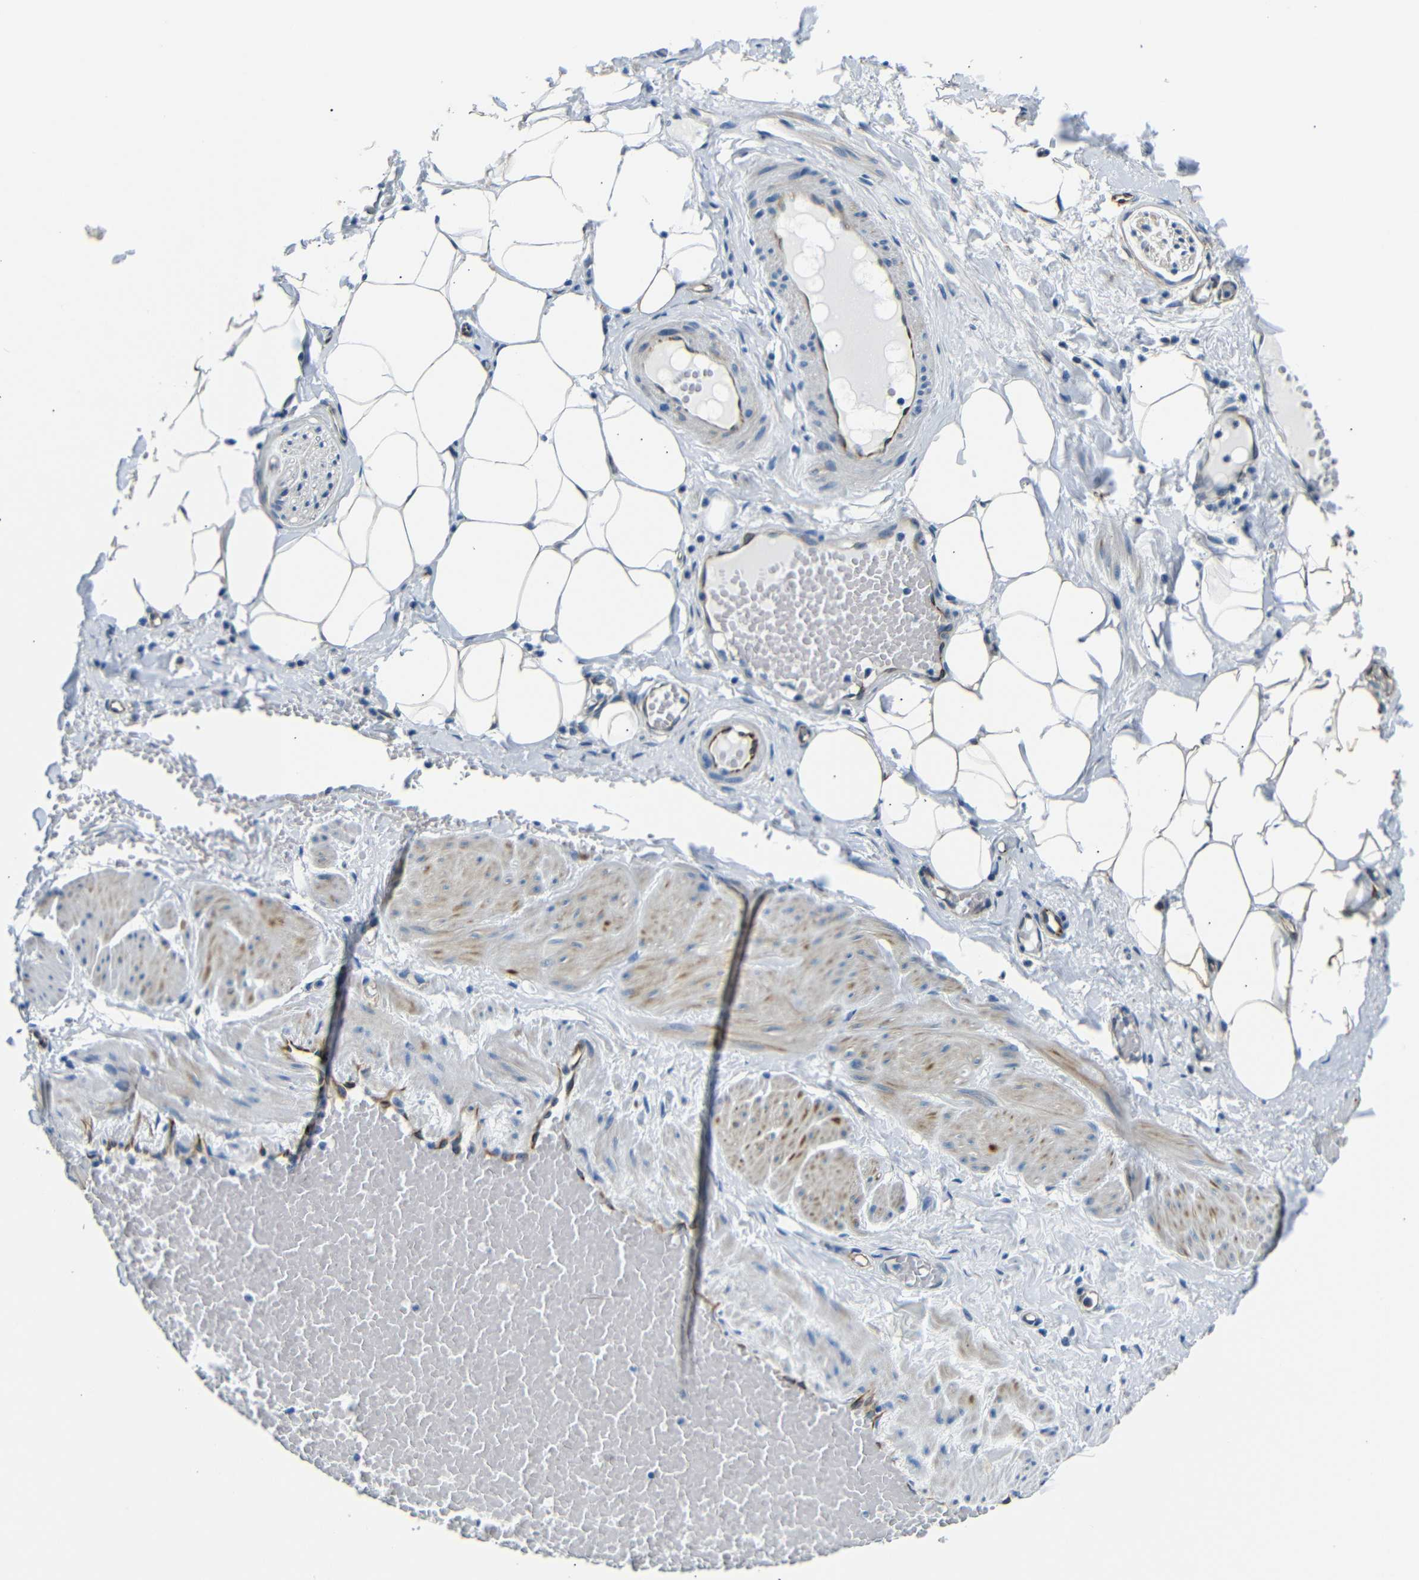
{"staining": {"intensity": "negative", "quantity": "none", "location": "none"}, "tissue": "adipose tissue", "cell_type": "Adipocytes", "image_type": "normal", "snomed": [{"axis": "morphology", "description": "Normal tissue, NOS"}, {"axis": "topography", "description": "Soft tissue"}, {"axis": "topography", "description": "Vascular tissue"}], "caption": "Immunohistochemistry (IHC) photomicrograph of benign adipose tissue: human adipose tissue stained with DAB exhibits no significant protein staining in adipocytes.", "gene": "TAFA1", "patient": {"sex": "female", "age": 35}}